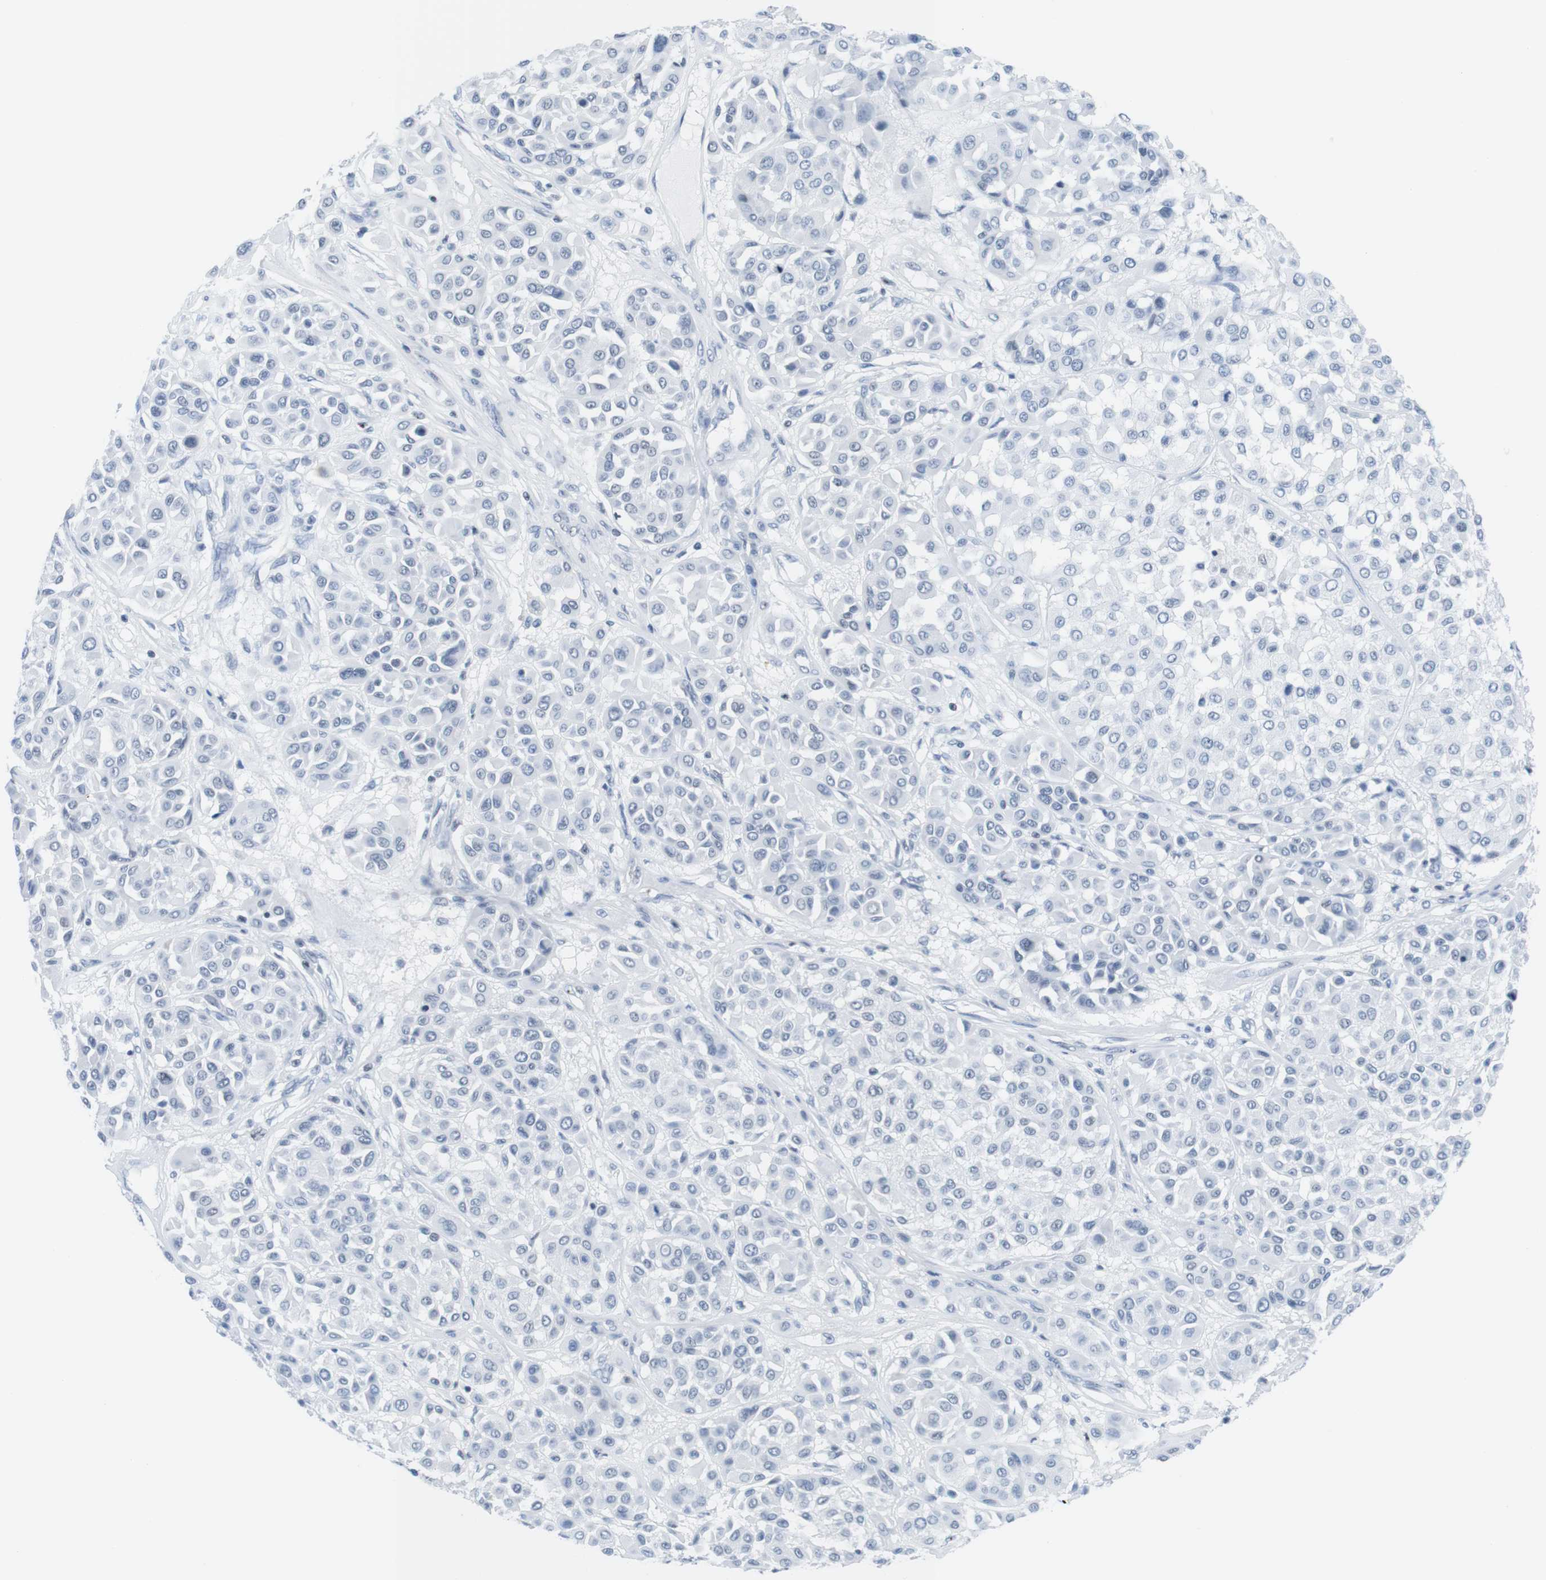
{"staining": {"intensity": "negative", "quantity": "none", "location": "none"}, "tissue": "melanoma", "cell_type": "Tumor cells", "image_type": "cancer", "snomed": [{"axis": "morphology", "description": "Malignant melanoma, Metastatic site"}, {"axis": "topography", "description": "Soft tissue"}], "caption": "Image shows no protein staining in tumor cells of melanoma tissue.", "gene": "NIFK", "patient": {"sex": "male", "age": 41}}